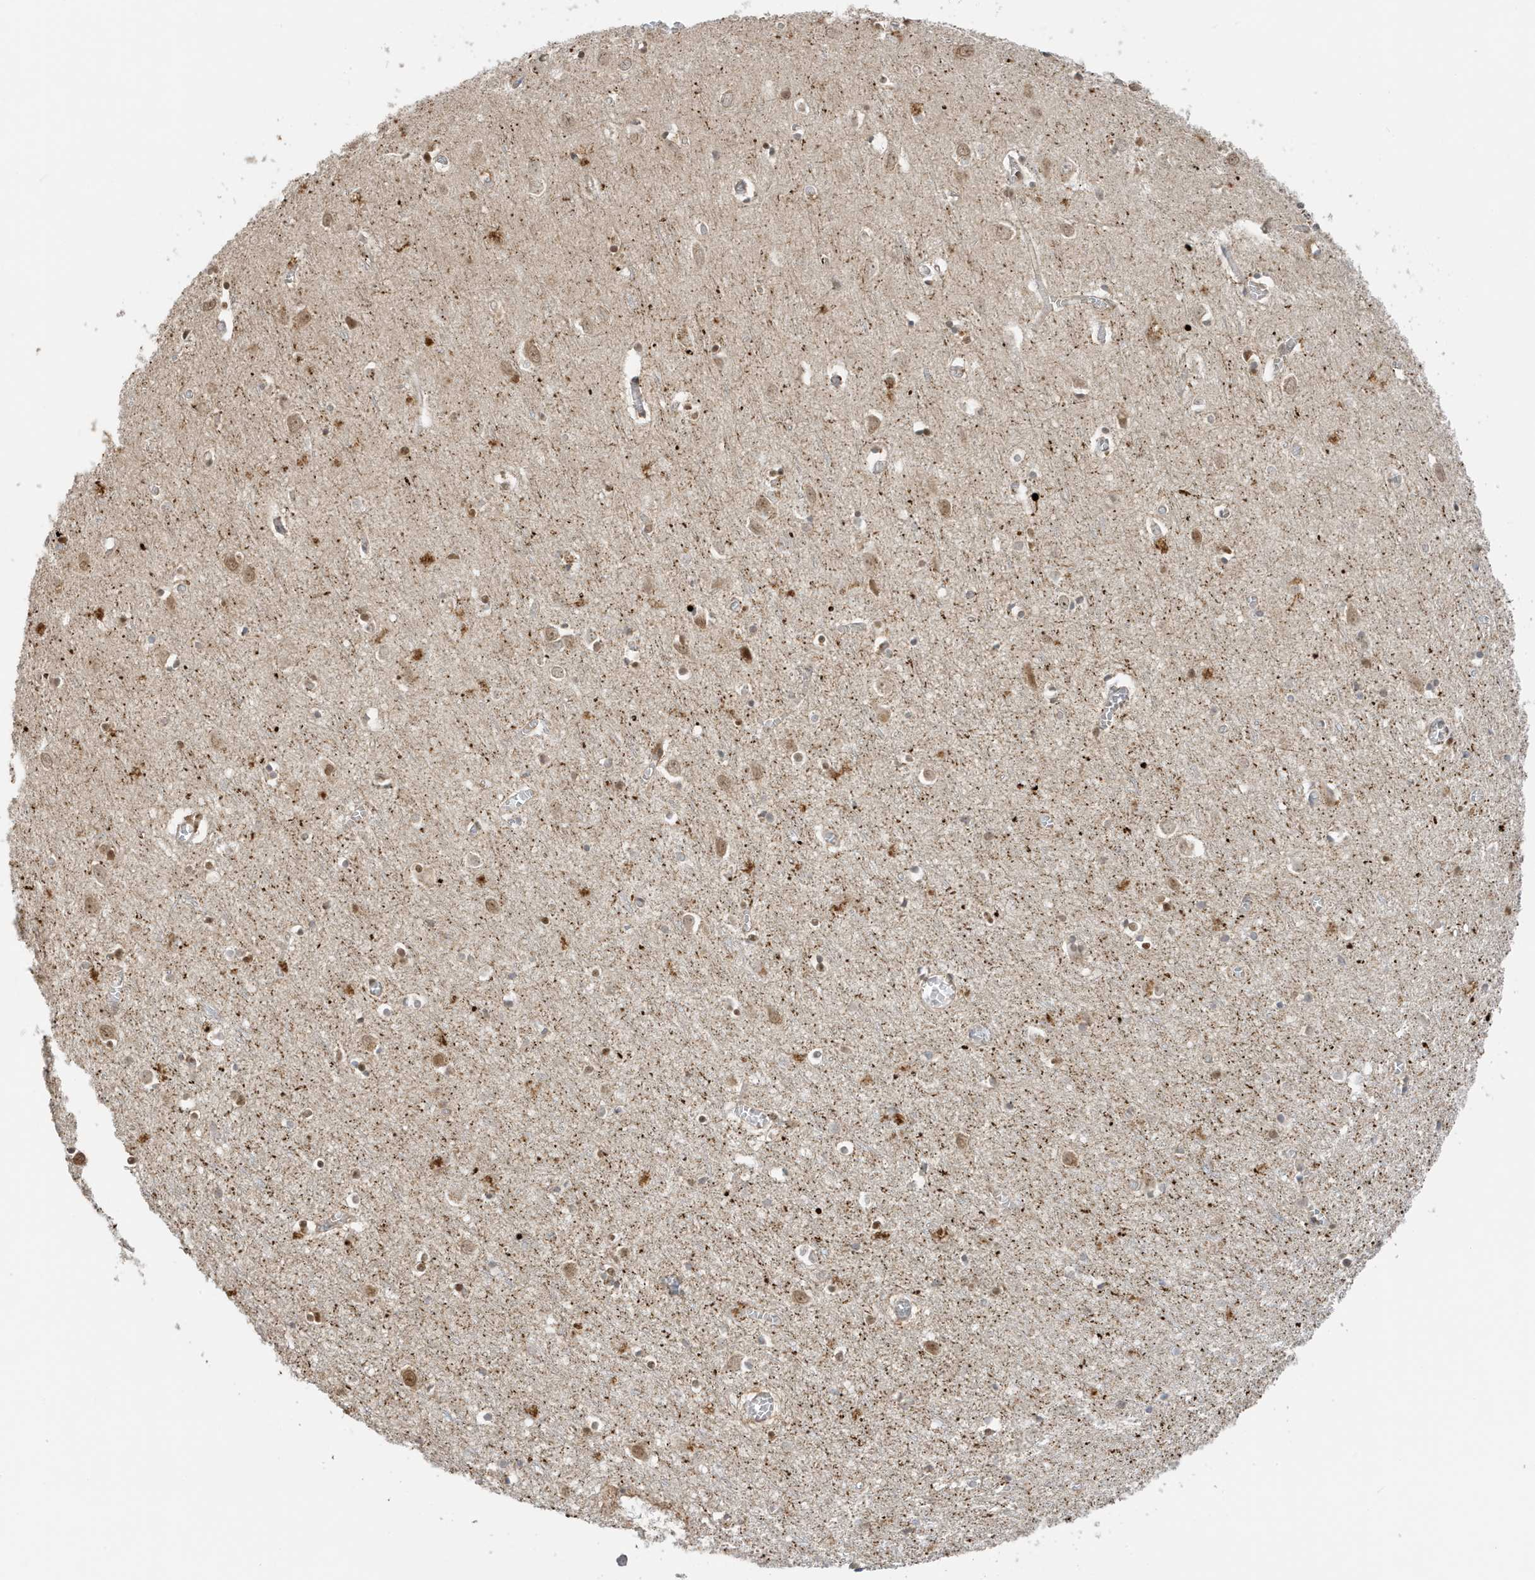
{"staining": {"intensity": "negative", "quantity": "none", "location": "none"}, "tissue": "cerebral cortex", "cell_type": "Endothelial cells", "image_type": "normal", "snomed": [{"axis": "morphology", "description": "Normal tissue, NOS"}, {"axis": "topography", "description": "Cerebral cortex"}], "caption": "This image is of unremarkable cerebral cortex stained with IHC to label a protein in brown with the nuclei are counter-stained blue. There is no expression in endothelial cells.", "gene": "ZBTB41", "patient": {"sex": "female", "age": 64}}